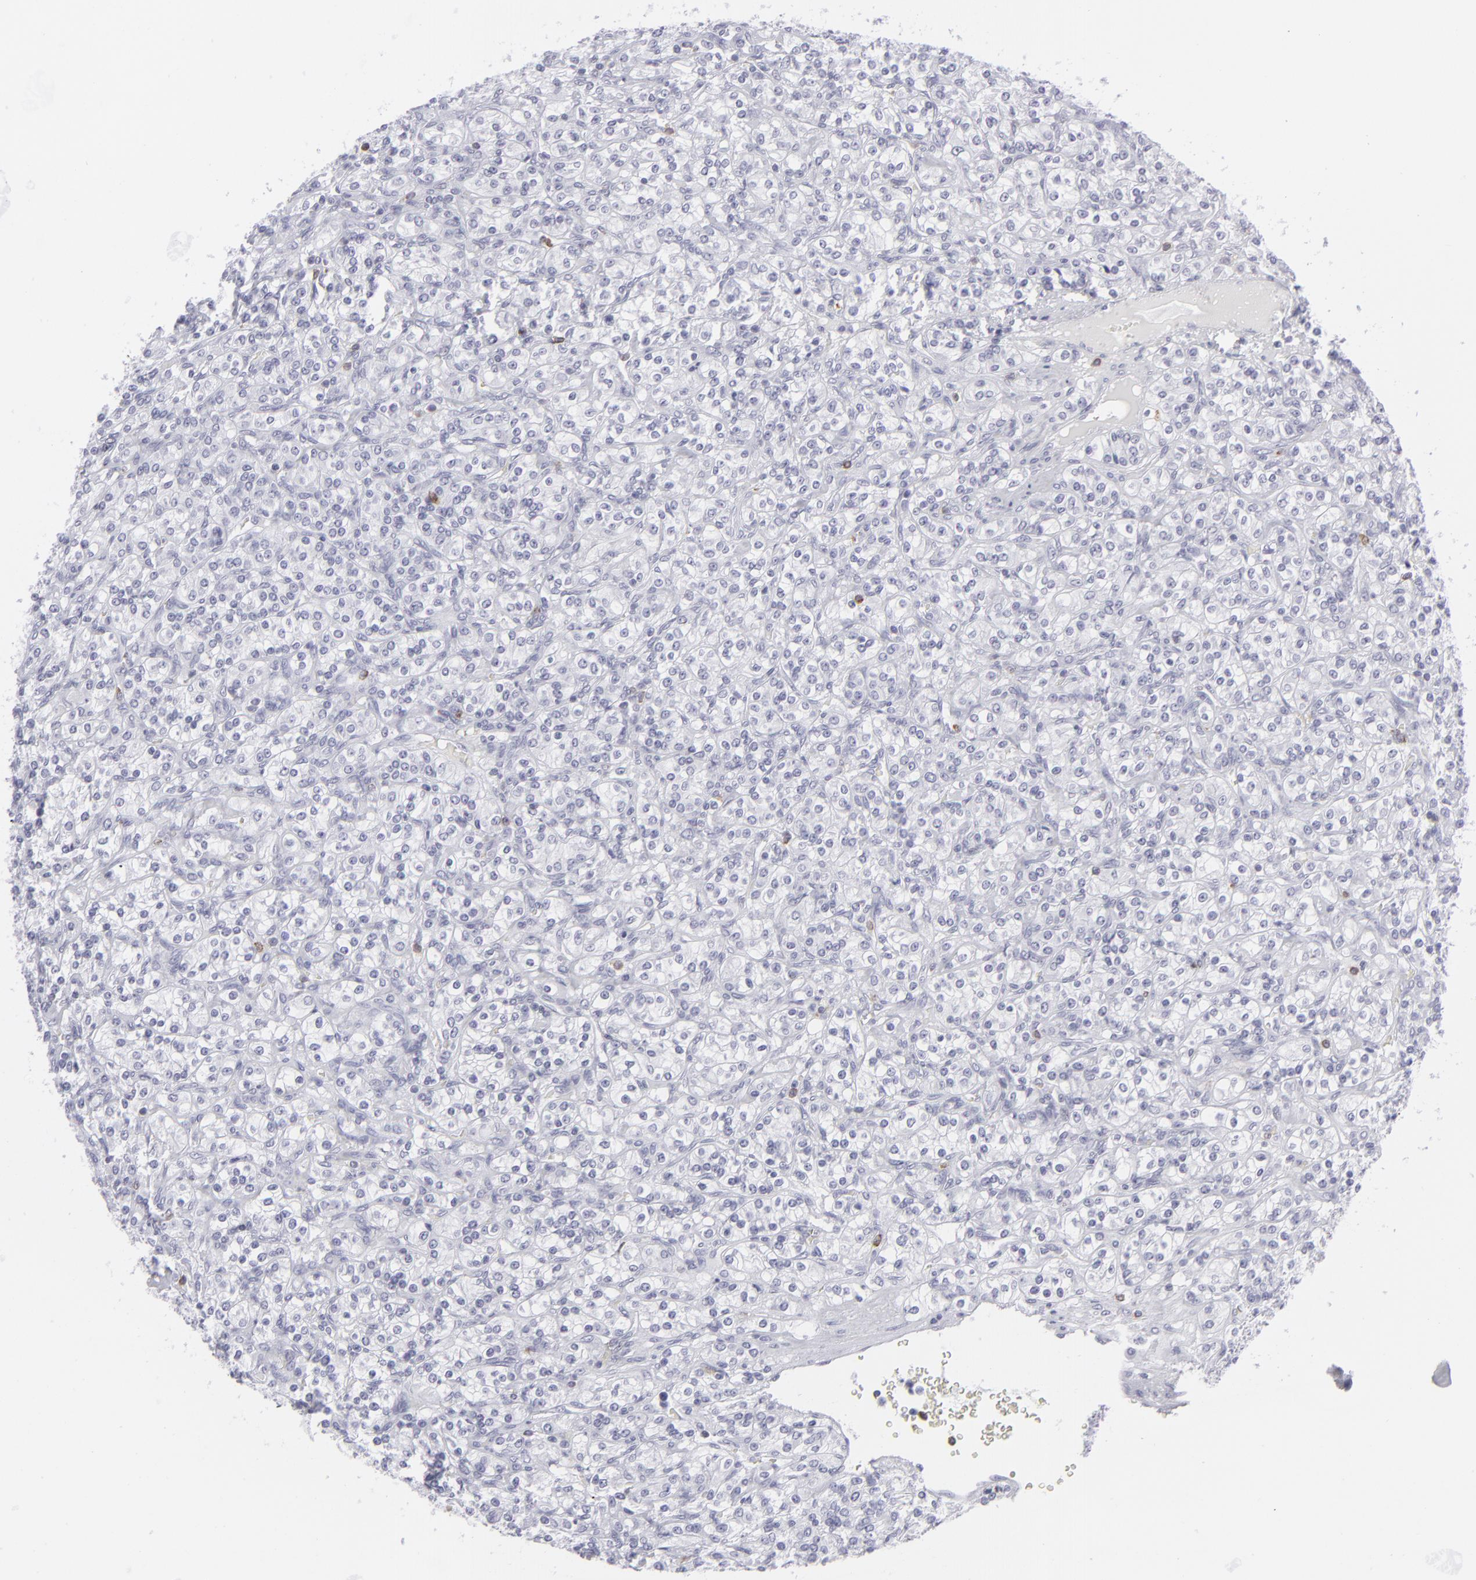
{"staining": {"intensity": "negative", "quantity": "none", "location": "none"}, "tissue": "renal cancer", "cell_type": "Tumor cells", "image_type": "cancer", "snomed": [{"axis": "morphology", "description": "Adenocarcinoma, NOS"}, {"axis": "topography", "description": "Kidney"}], "caption": "The micrograph exhibits no staining of tumor cells in adenocarcinoma (renal).", "gene": "CD7", "patient": {"sex": "male", "age": 77}}